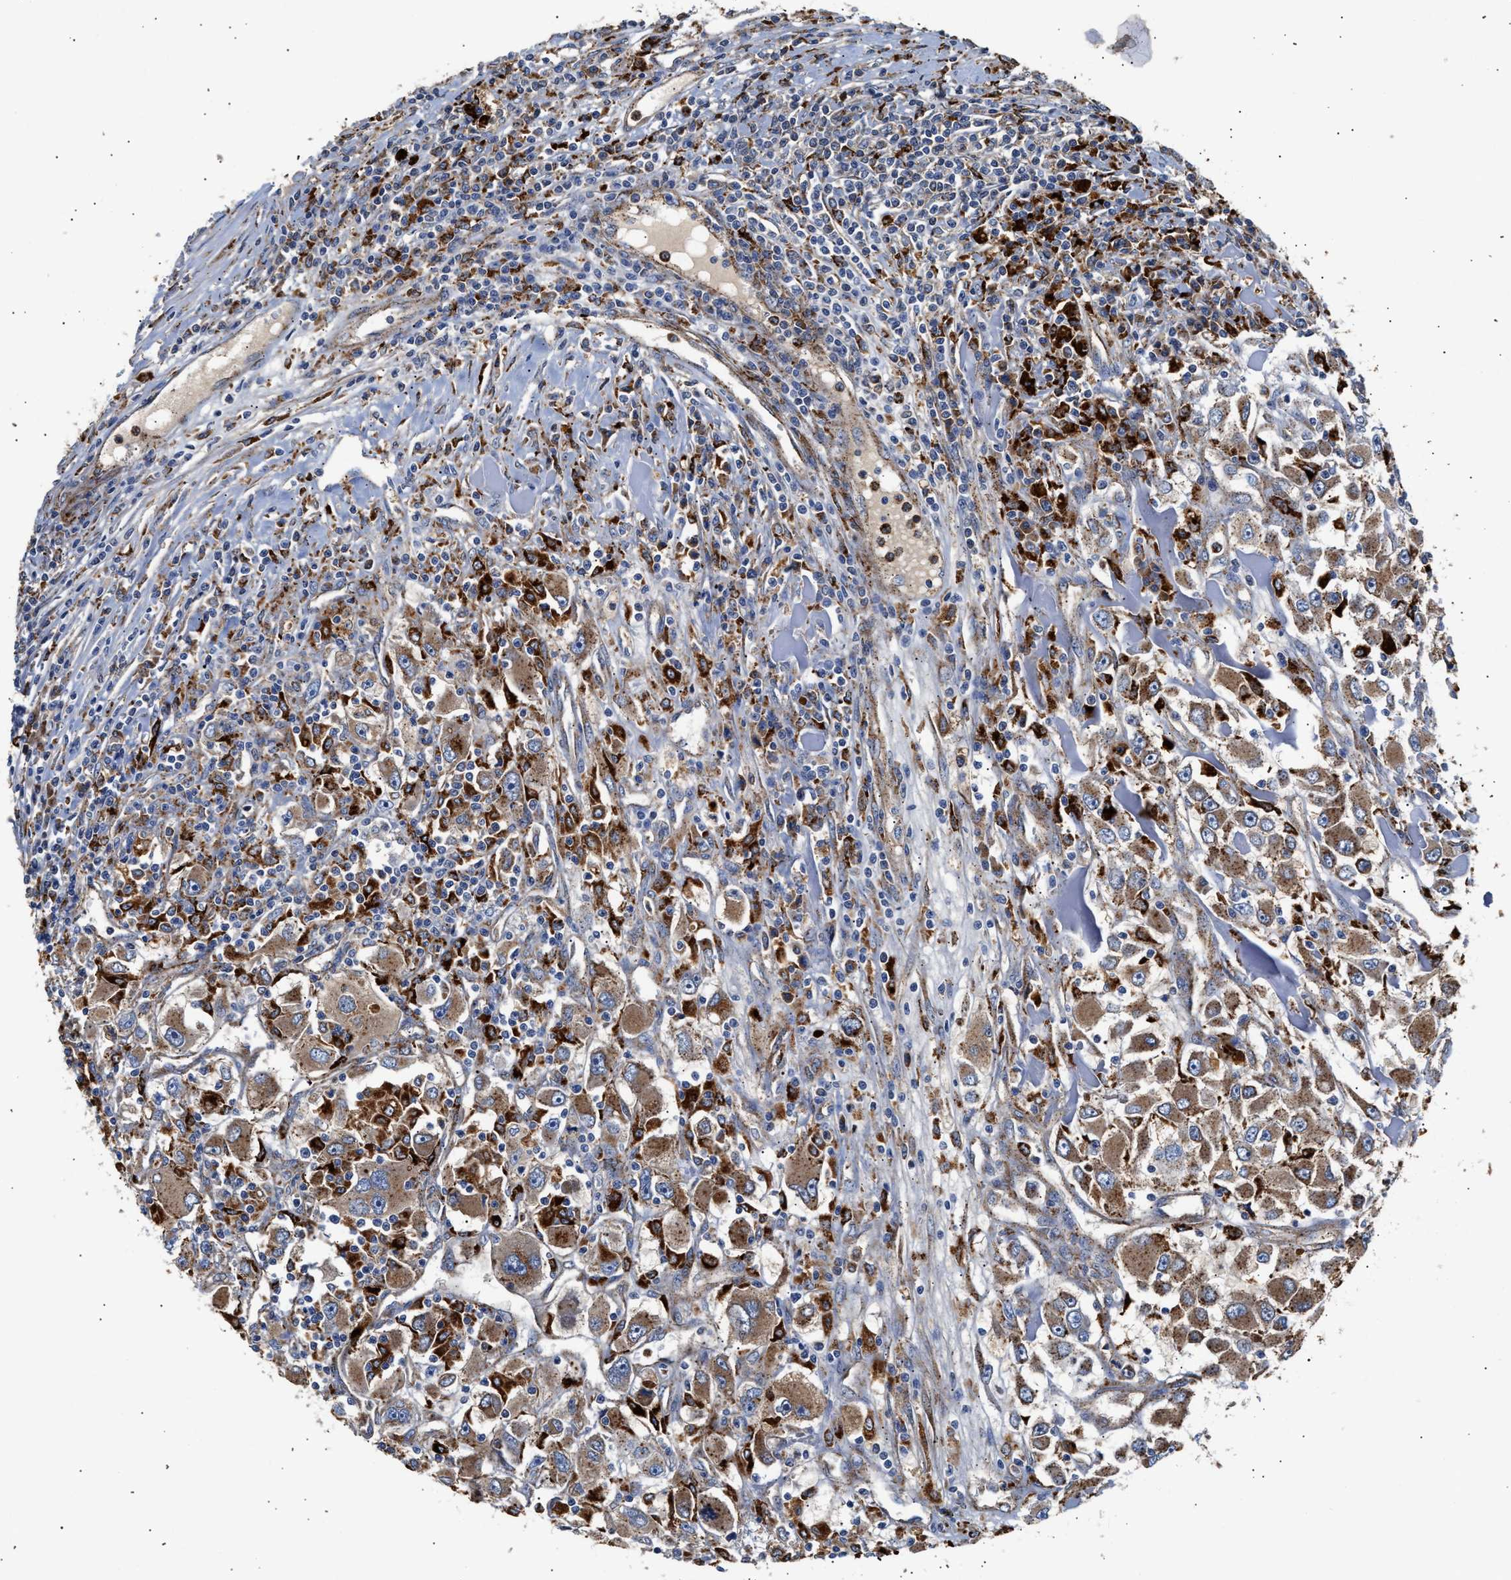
{"staining": {"intensity": "moderate", "quantity": ">75%", "location": "cytoplasmic/membranous"}, "tissue": "renal cancer", "cell_type": "Tumor cells", "image_type": "cancer", "snomed": [{"axis": "morphology", "description": "Adenocarcinoma, NOS"}, {"axis": "topography", "description": "Kidney"}], "caption": "DAB (3,3'-diaminobenzidine) immunohistochemical staining of human adenocarcinoma (renal) exhibits moderate cytoplasmic/membranous protein positivity in about >75% of tumor cells. (brown staining indicates protein expression, while blue staining denotes nuclei).", "gene": "CCDC146", "patient": {"sex": "female", "age": 52}}